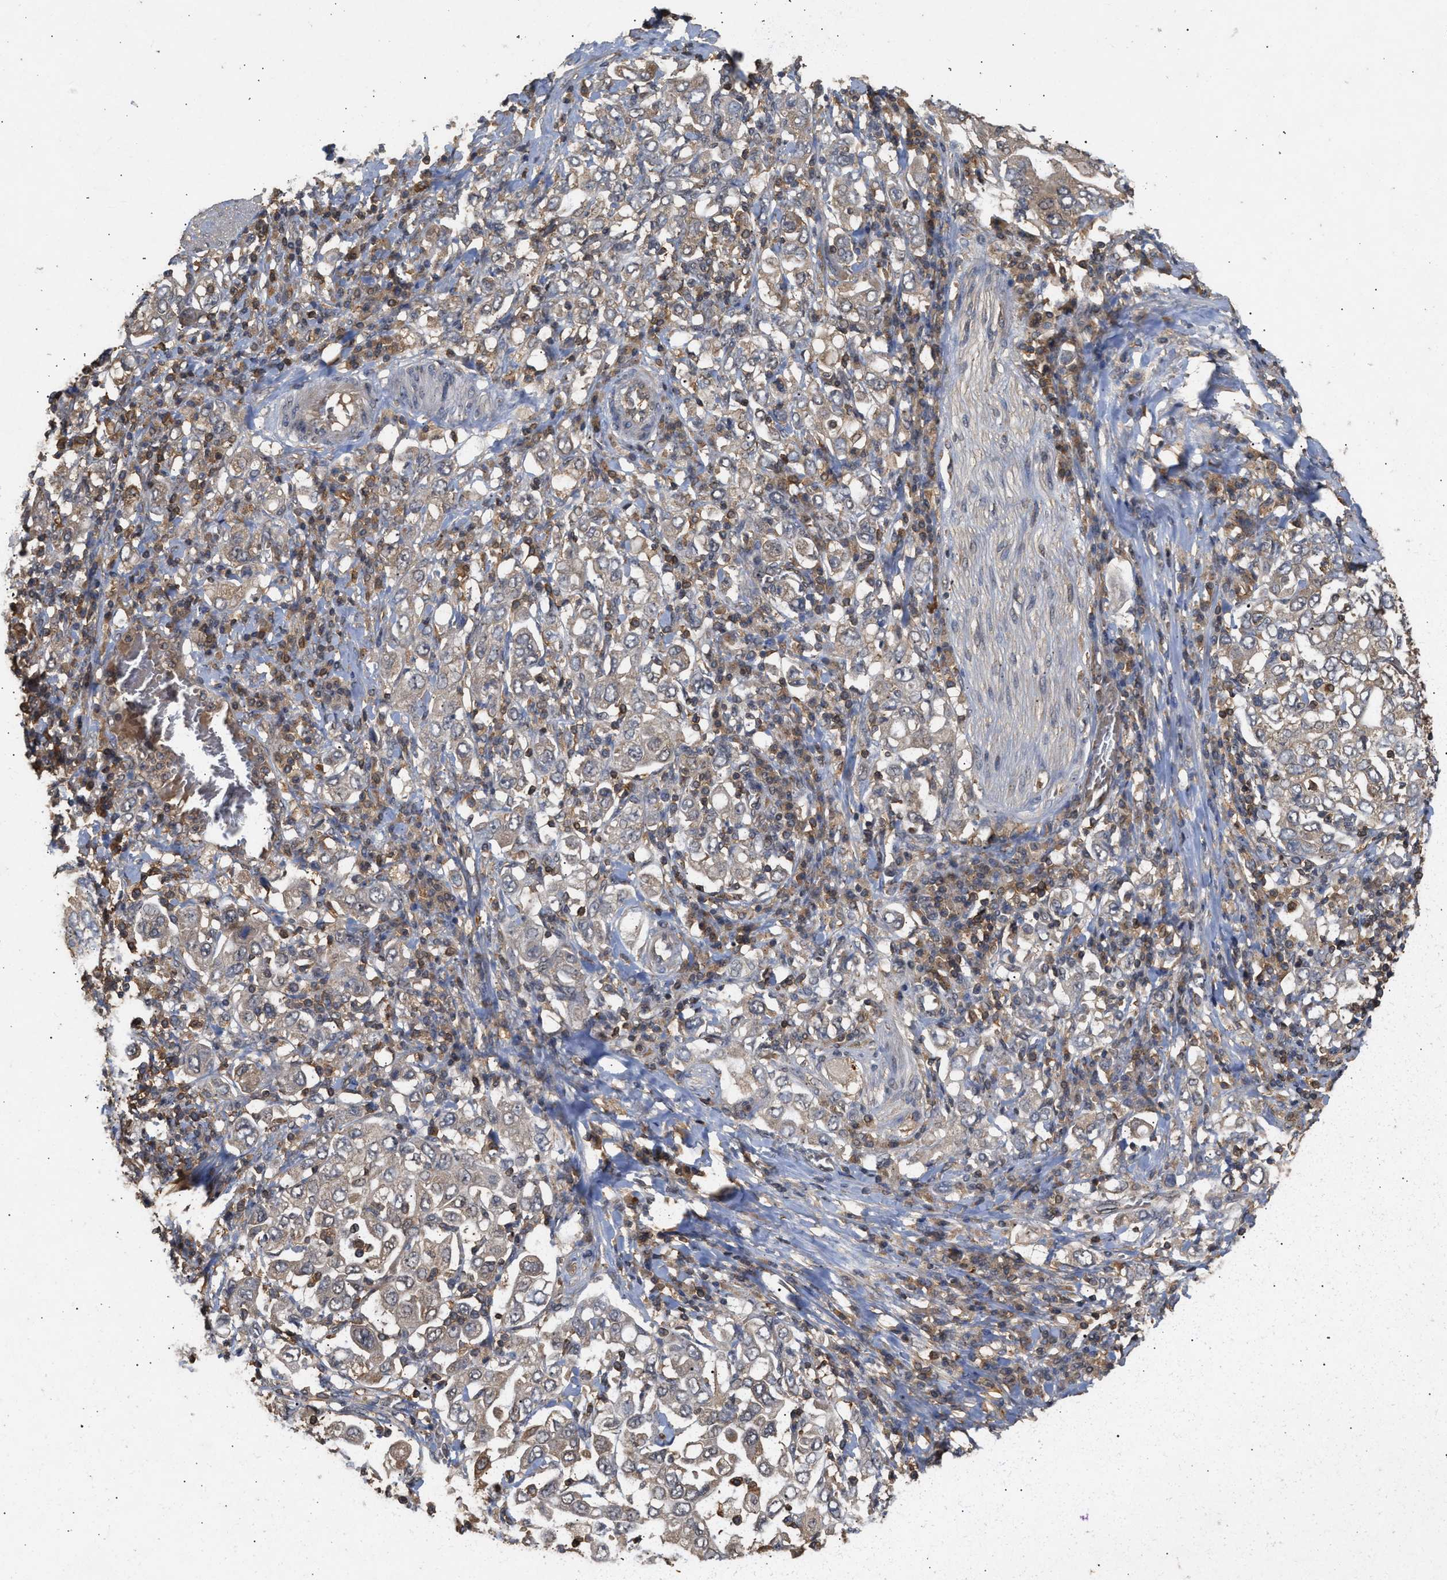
{"staining": {"intensity": "weak", "quantity": "25%-75%", "location": "cytoplasmic/membranous"}, "tissue": "stomach cancer", "cell_type": "Tumor cells", "image_type": "cancer", "snomed": [{"axis": "morphology", "description": "Adenocarcinoma, NOS"}, {"axis": "topography", "description": "Stomach, upper"}], "caption": "An IHC photomicrograph of tumor tissue is shown. Protein staining in brown labels weak cytoplasmic/membranous positivity in stomach cancer (adenocarcinoma) within tumor cells. (DAB IHC, brown staining for protein, blue staining for nuclei).", "gene": "FITM1", "patient": {"sex": "male", "age": 62}}